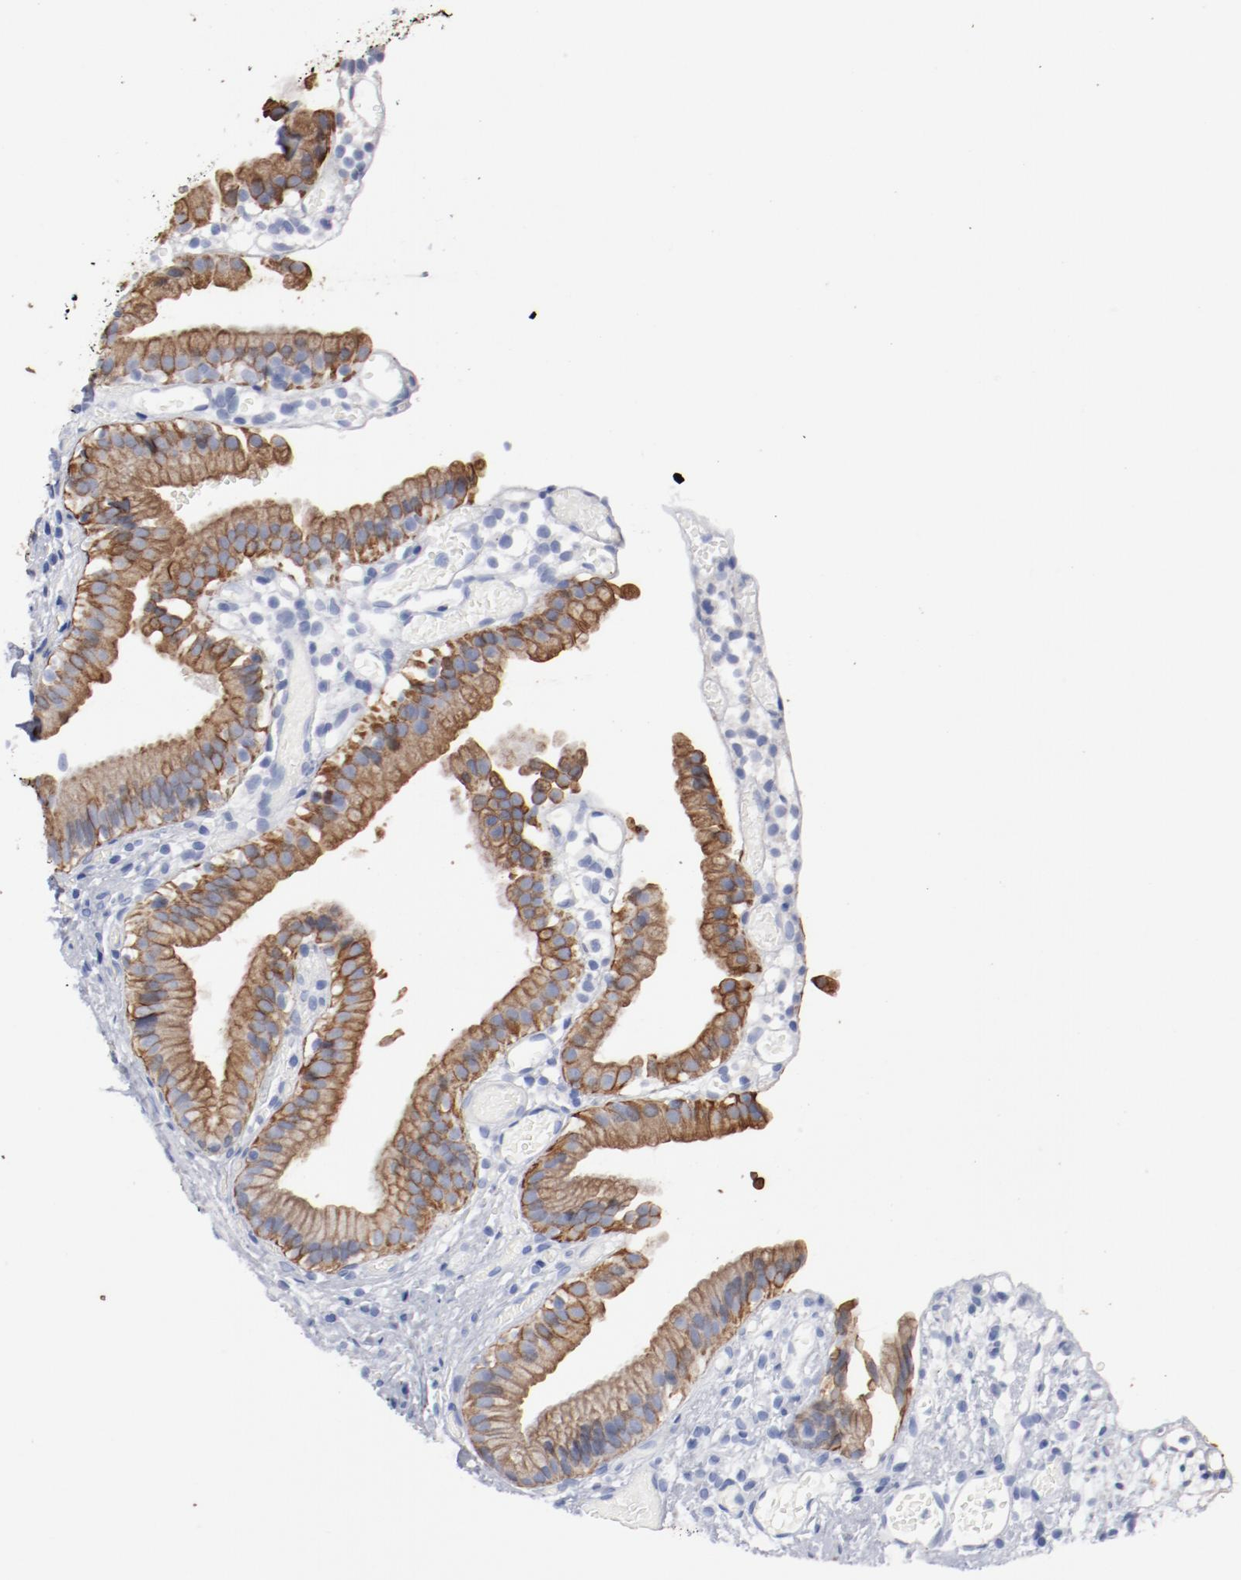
{"staining": {"intensity": "moderate", "quantity": ">75%", "location": "cytoplasmic/membranous"}, "tissue": "gallbladder", "cell_type": "Glandular cells", "image_type": "normal", "snomed": [{"axis": "morphology", "description": "Normal tissue, NOS"}, {"axis": "topography", "description": "Gallbladder"}], "caption": "Human gallbladder stained for a protein (brown) shows moderate cytoplasmic/membranous positive staining in about >75% of glandular cells.", "gene": "TSPAN6", "patient": {"sex": "male", "age": 65}}